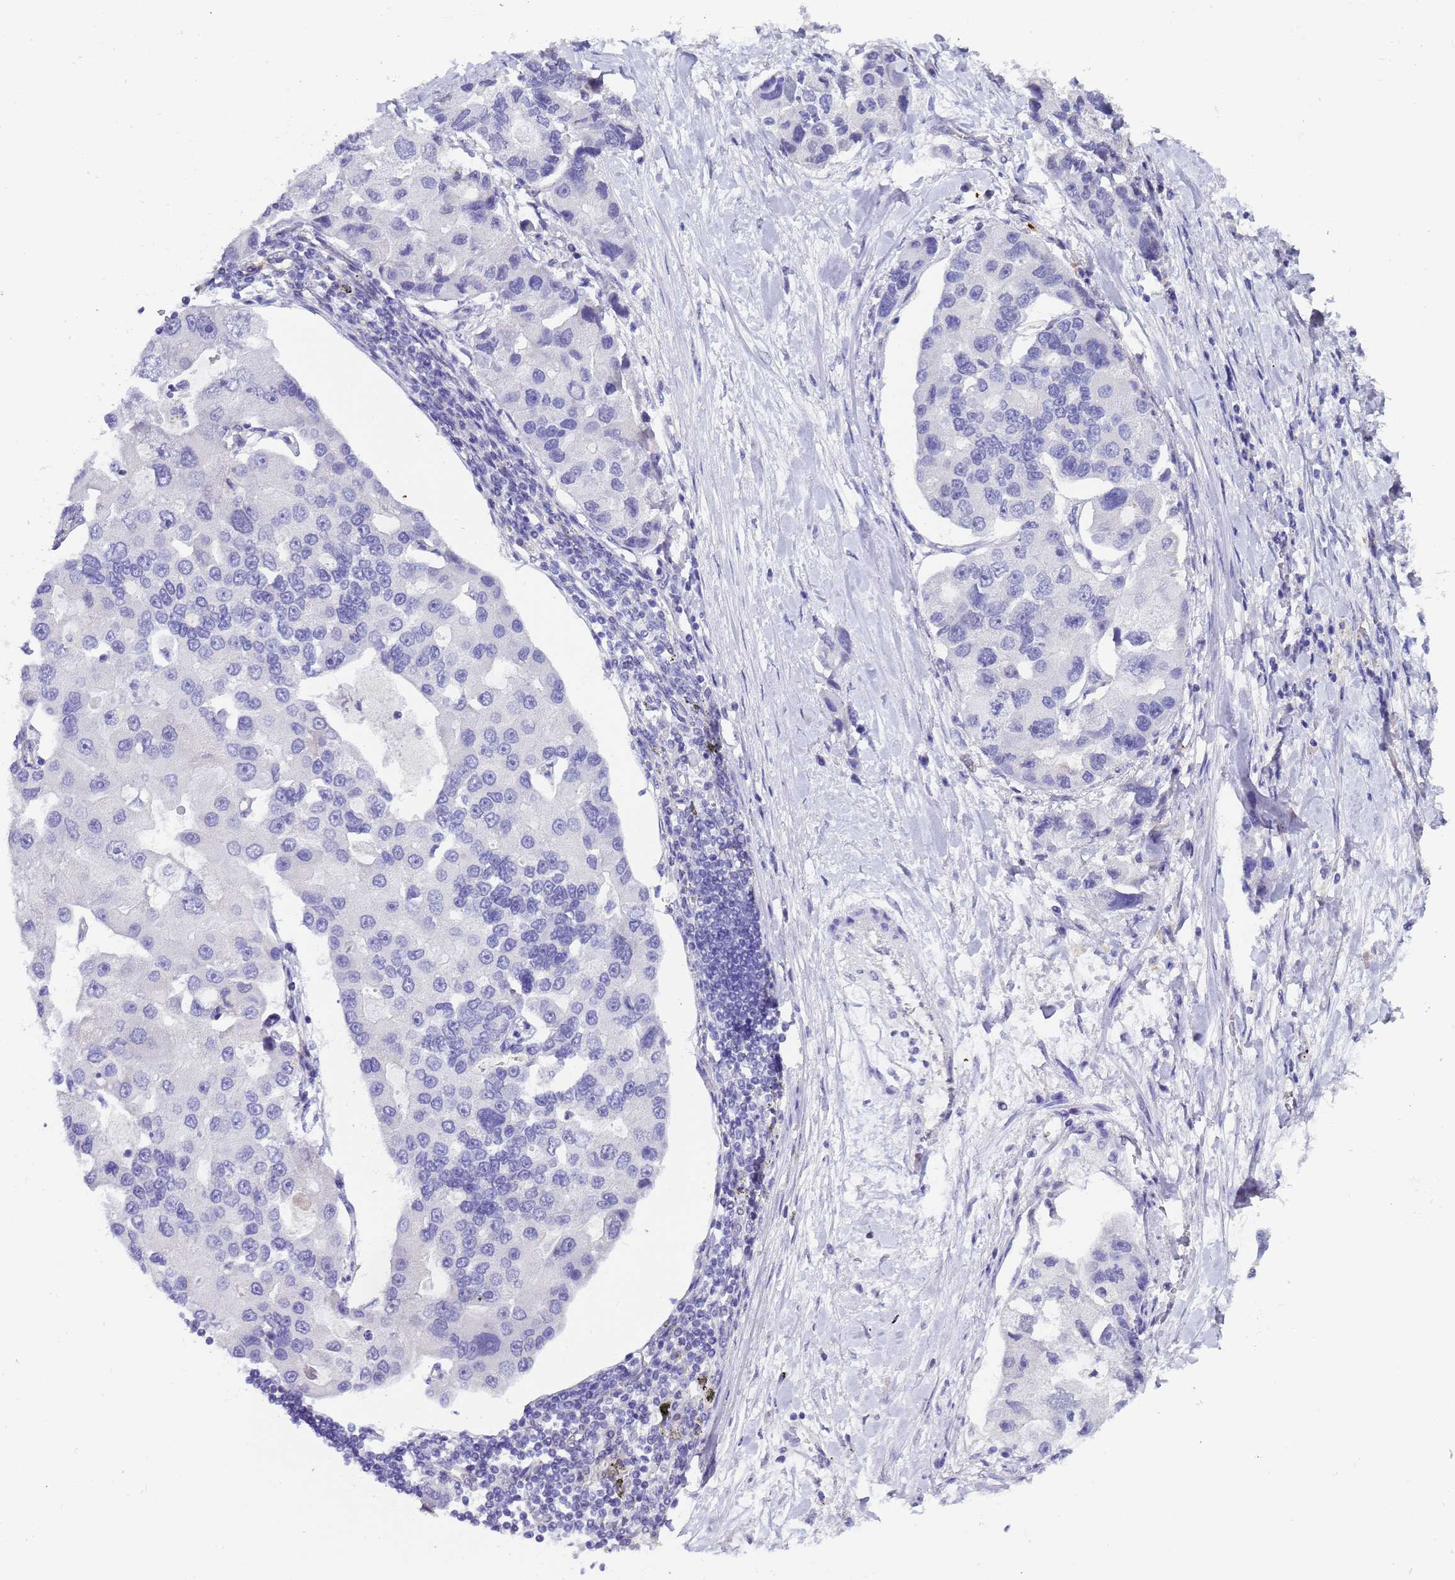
{"staining": {"intensity": "negative", "quantity": "none", "location": "none"}, "tissue": "lung cancer", "cell_type": "Tumor cells", "image_type": "cancer", "snomed": [{"axis": "morphology", "description": "Adenocarcinoma, NOS"}, {"axis": "topography", "description": "Lung"}], "caption": "Lung cancer (adenocarcinoma) was stained to show a protein in brown. There is no significant expression in tumor cells. (Stains: DAB immunohistochemistry with hematoxylin counter stain, Microscopy: brightfield microscopy at high magnification).", "gene": "CTRC", "patient": {"sex": "female", "age": 54}}